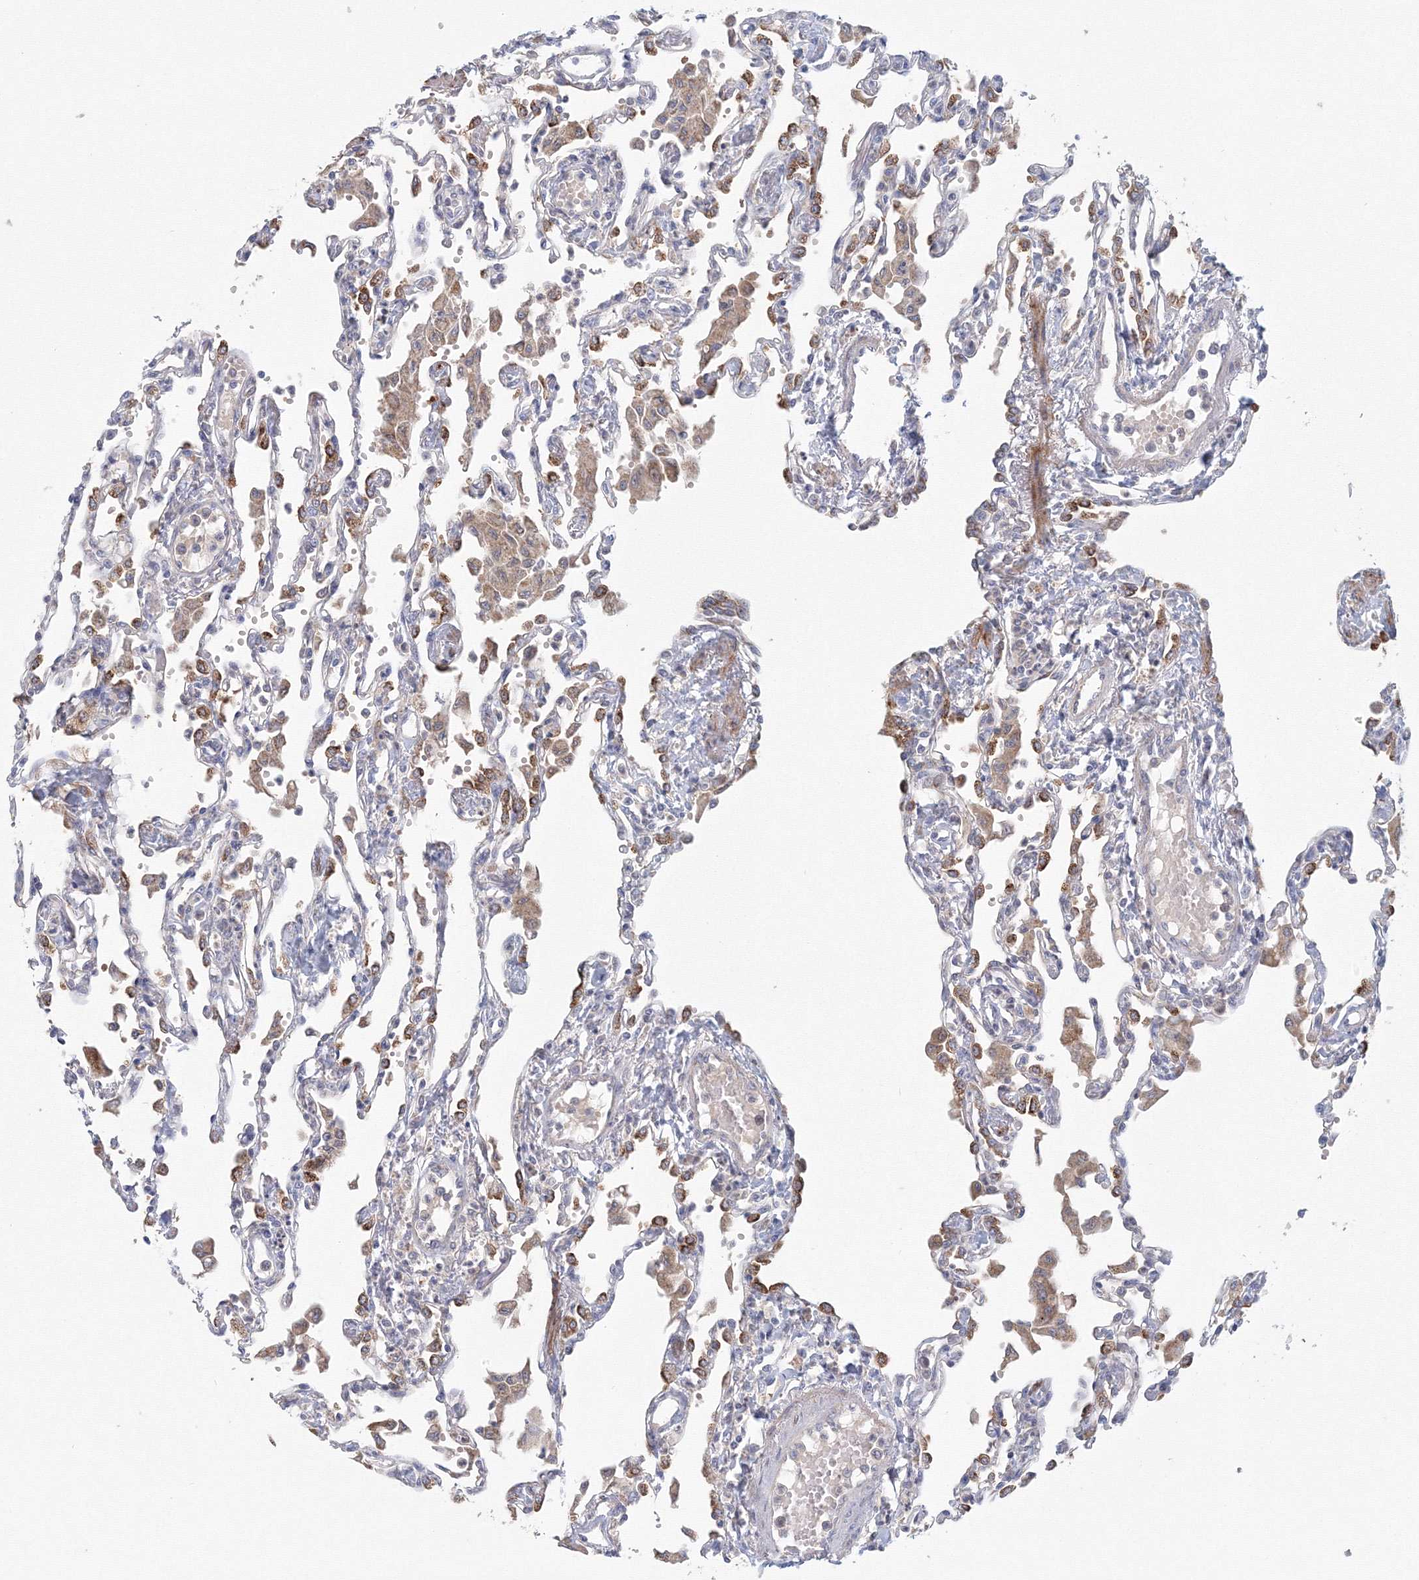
{"staining": {"intensity": "moderate", "quantity": "<25%", "location": "cytoplasmic/membranous"}, "tissue": "lung", "cell_type": "Alveolar cells", "image_type": "normal", "snomed": [{"axis": "morphology", "description": "Normal tissue, NOS"}, {"axis": "topography", "description": "Bronchus"}, {"axis": "topography", "description": "Lung"}], "caption": "Protein expression analysis of benign human lung reveals moderate cytoplasmic/membranous positivity in approximately <25% of alveolar cells.", "gene": "TACC2", "patient": {"sex": "female", "age": 49}}